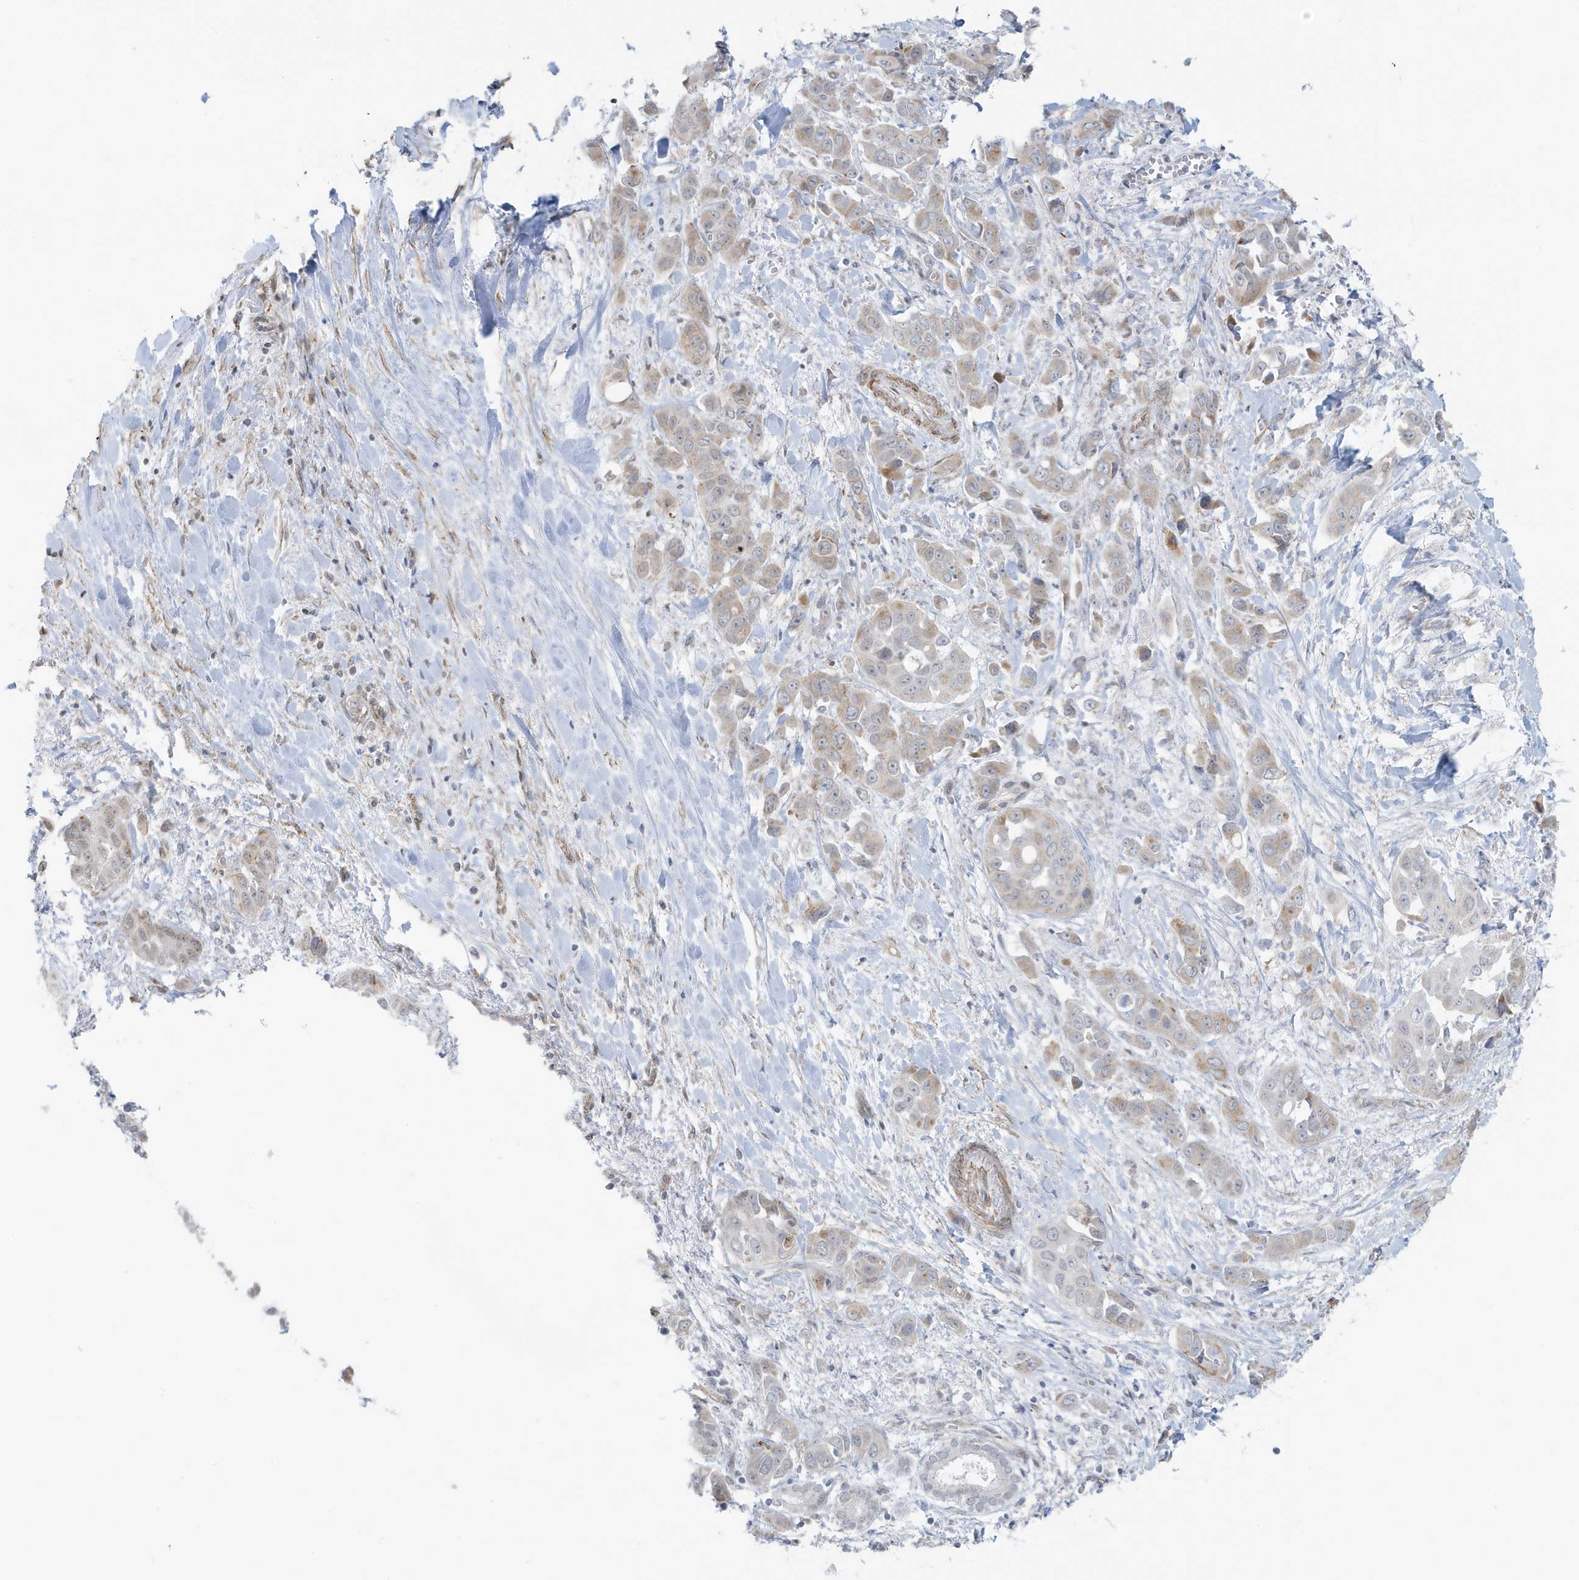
{"staining": {"intensity": "weak", "quantity": "25%-75%", "location": "cytoplasmic/membranous"}, "tissue": "liver cancer", "cell_type": "Tumor cells", "image_type": "cancer", "snomed": [{"axis": "morphology", "description": "Cholangiocarcinoma"}, {"axis": "topography", "description": "Liver"}], "caption": "About 25%-75% of tumor cells in human cholangiocarcinoma (liver) demonstrate weak cytoplasmic/membranous protein positivity as visualized by brown immunohistochemical staining.", "gene": "CHCHD4", "patient": {"sex": "female", "age": 52}}